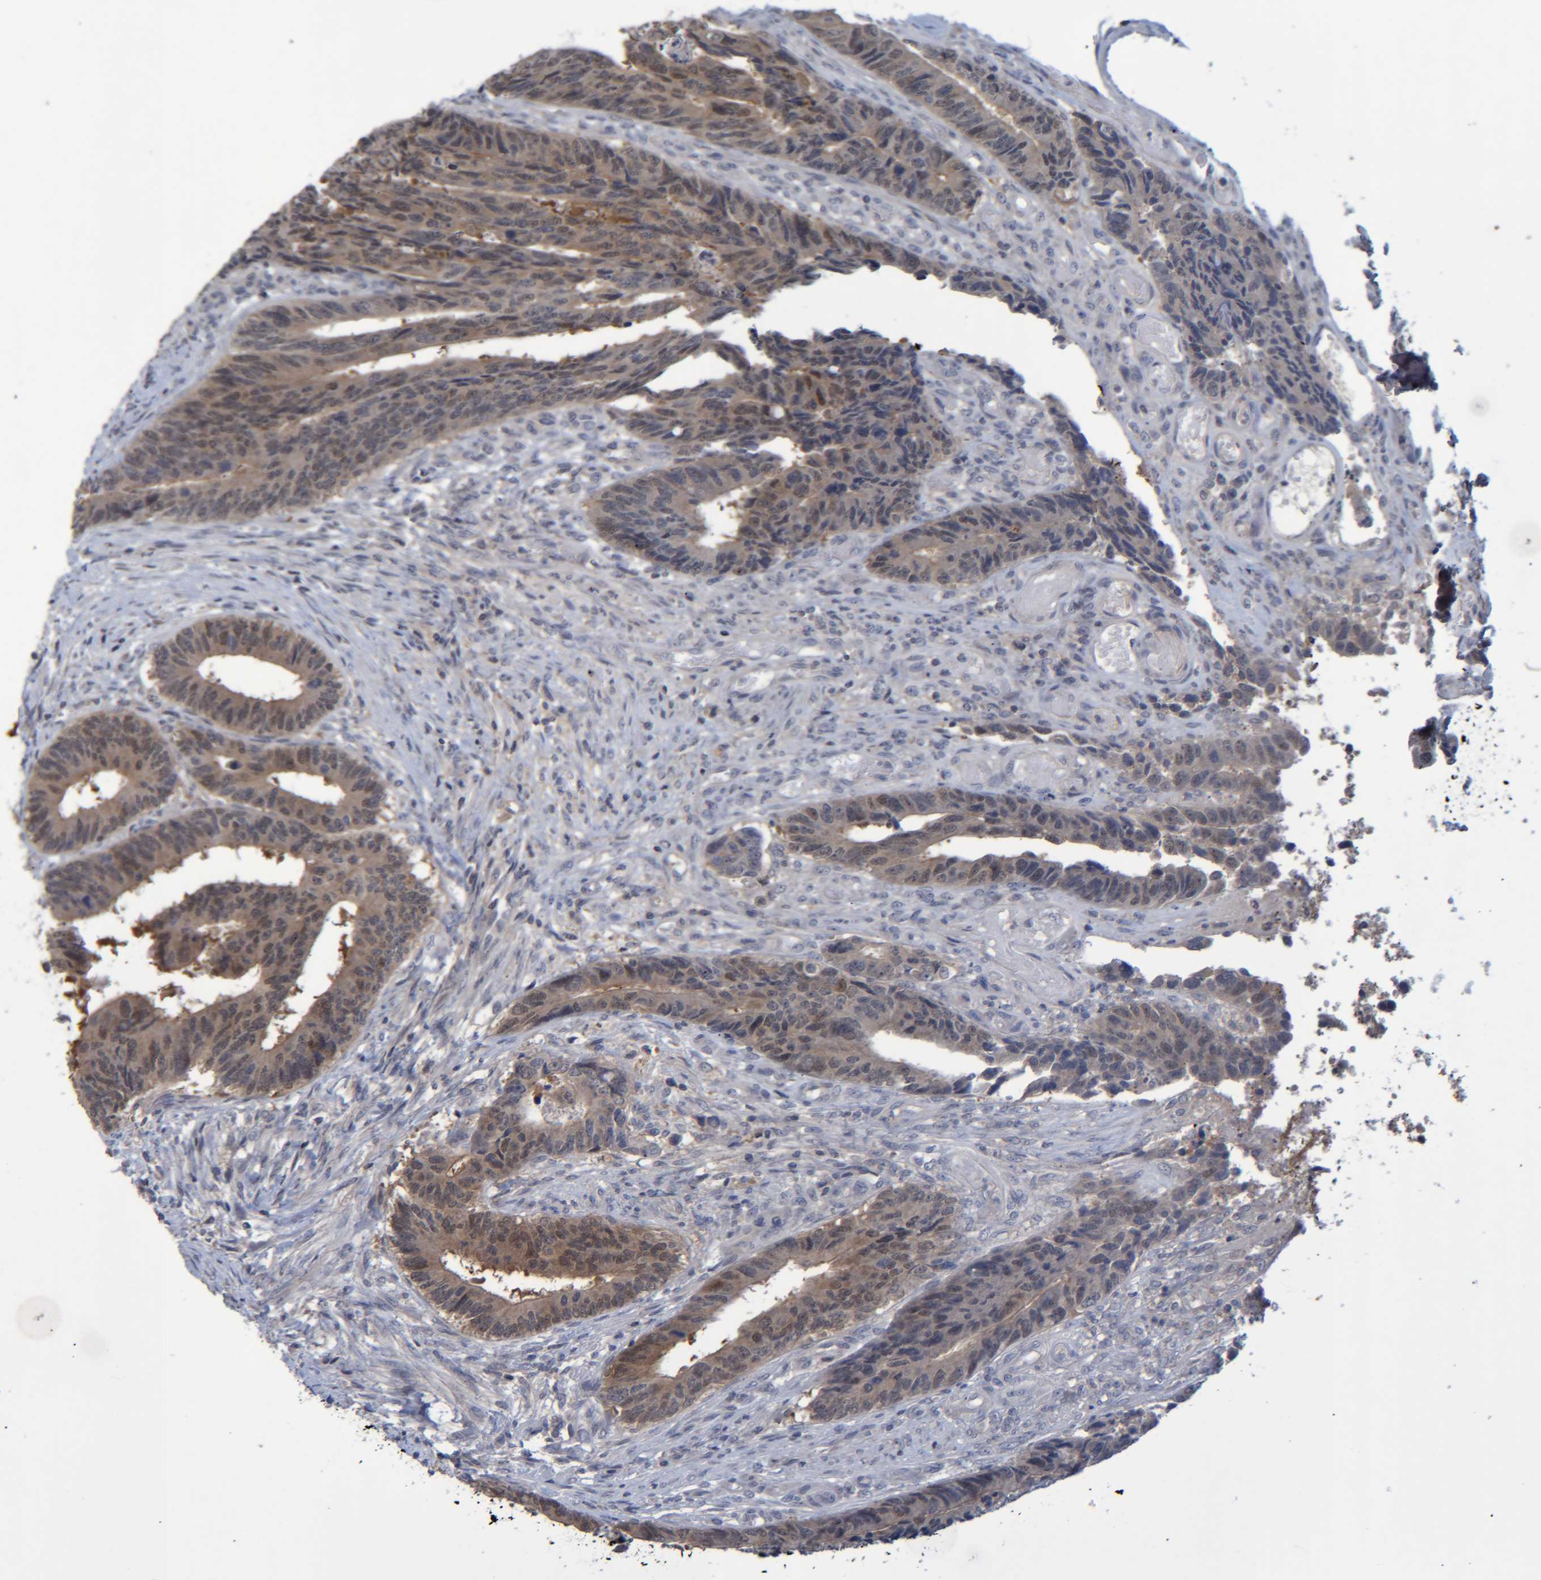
{"staining": {"intensity": "moderate", "quantity": "25%-75%", "location": "cytoplasmic/membranous"}, "tissue": "colorectal cancer", "cell_type": "Tumor cells", "image_type": "cancer", "snomed": [{"axis": "morphology", "description": "Adenocarcinoma, NOS"}, {"axis": "topography", "description": "Rectum"}], "caption": "Immunohistochemical staining of human adenocarcinoma (colorectal) displays medium levels of moderate cytoplasmic/membranous expression in approximately 25%-75% of tumor cells.", "gene": "PCYT2", "patient": {"sex": "male", "age": 84}}